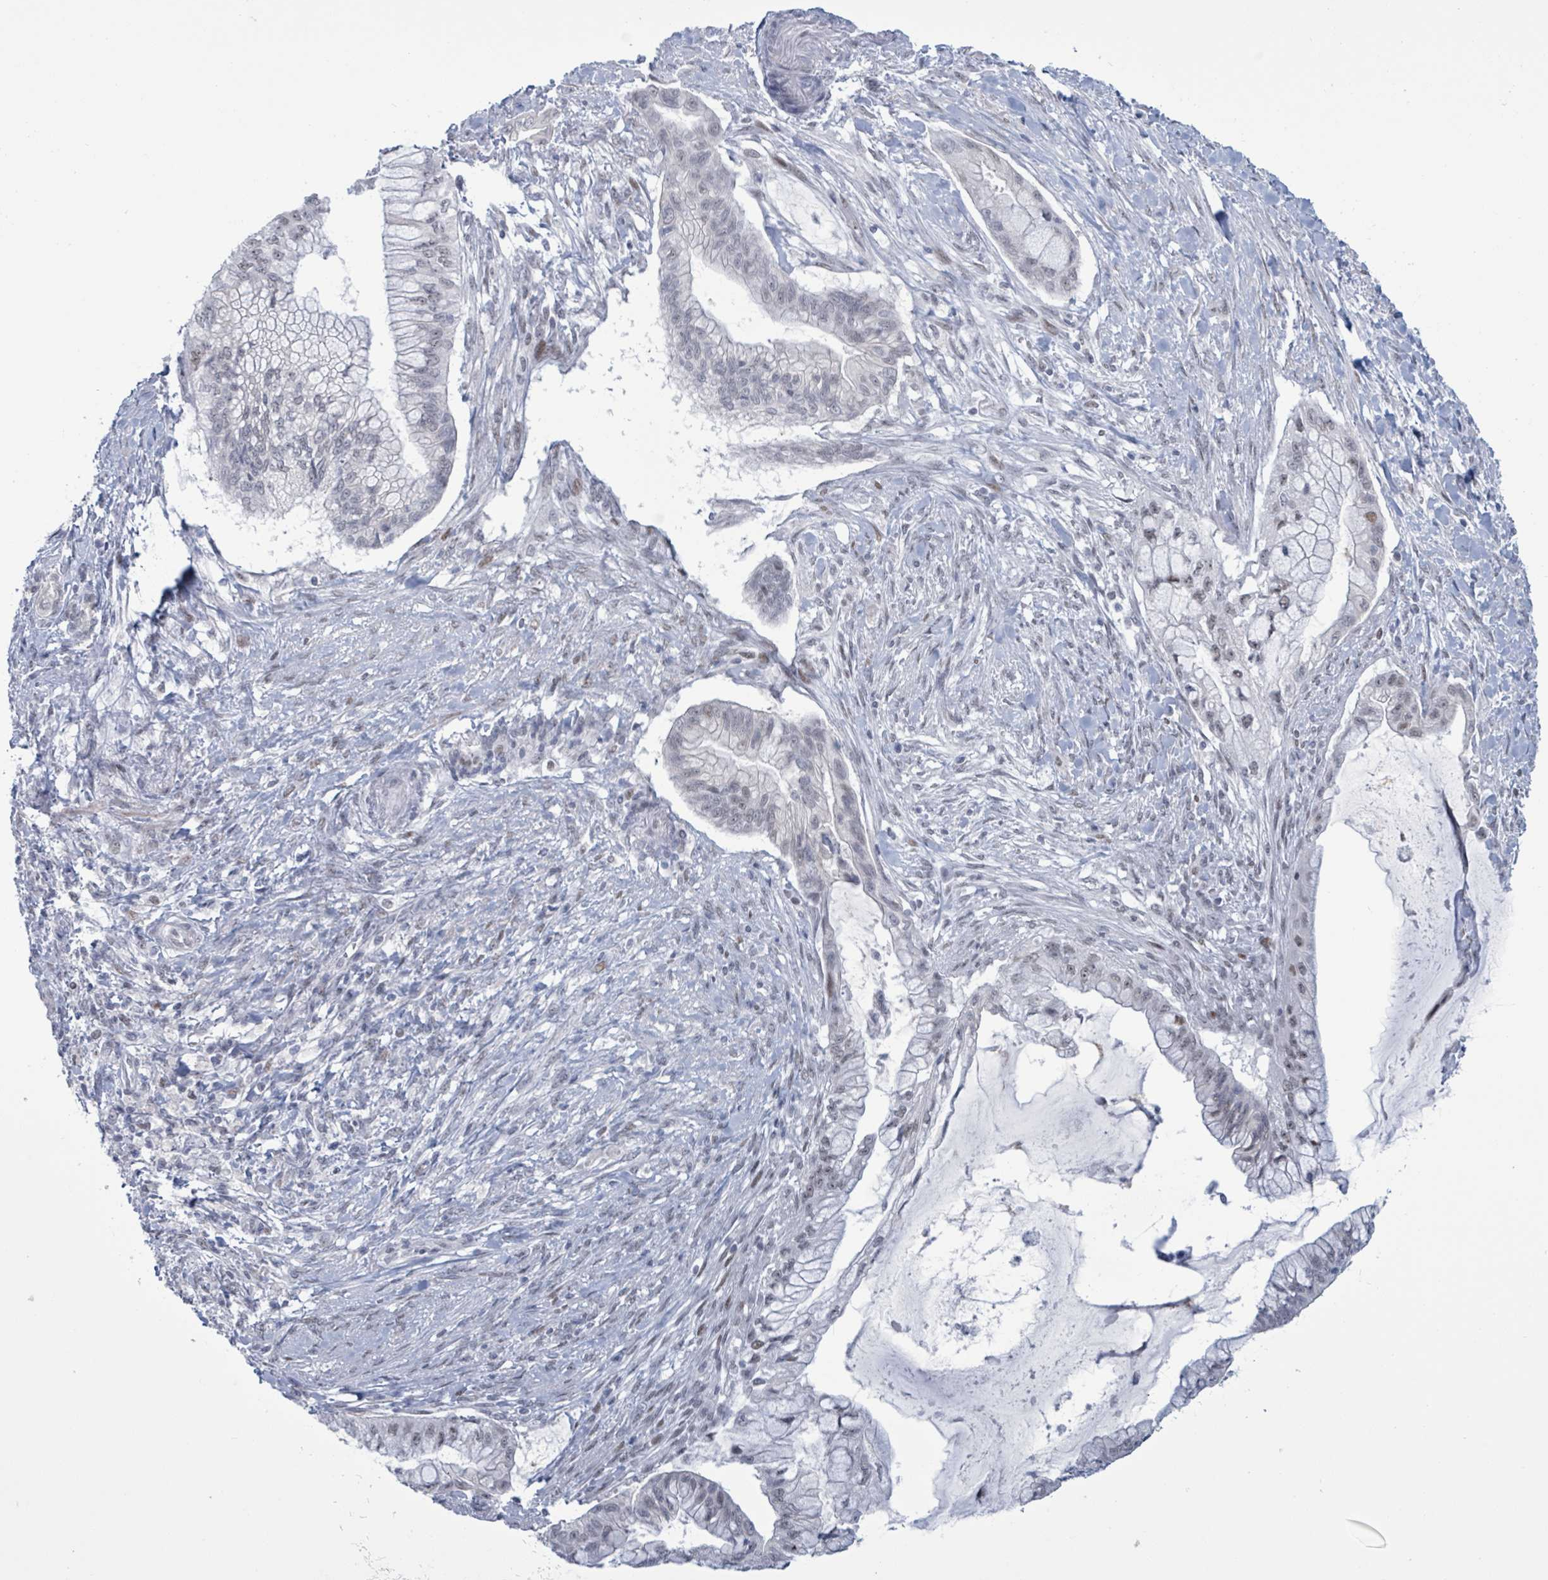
{"staining": {"intensity": "weak", "quantity": "25%-75%", "location": "nuclear"}, "tissue": "pancreatic cancer", "cell_type": "Tumor cells", "image_type": "cancer", "snomed": [{"axis": "morphology", "description": "Adenocarcinoma, NOS"}, {"axis": "topography", "description": "Pancreas"}], "caption": "Immunohistochemical staining of pancreatic adenocarcinoma shows low levels of weak nuclear staining in approximately 25%-75% of tumor cells. Nuclei are stained in blue.", "gene": "CT45A5", "patient": {"sex": "male", "age": 48}}